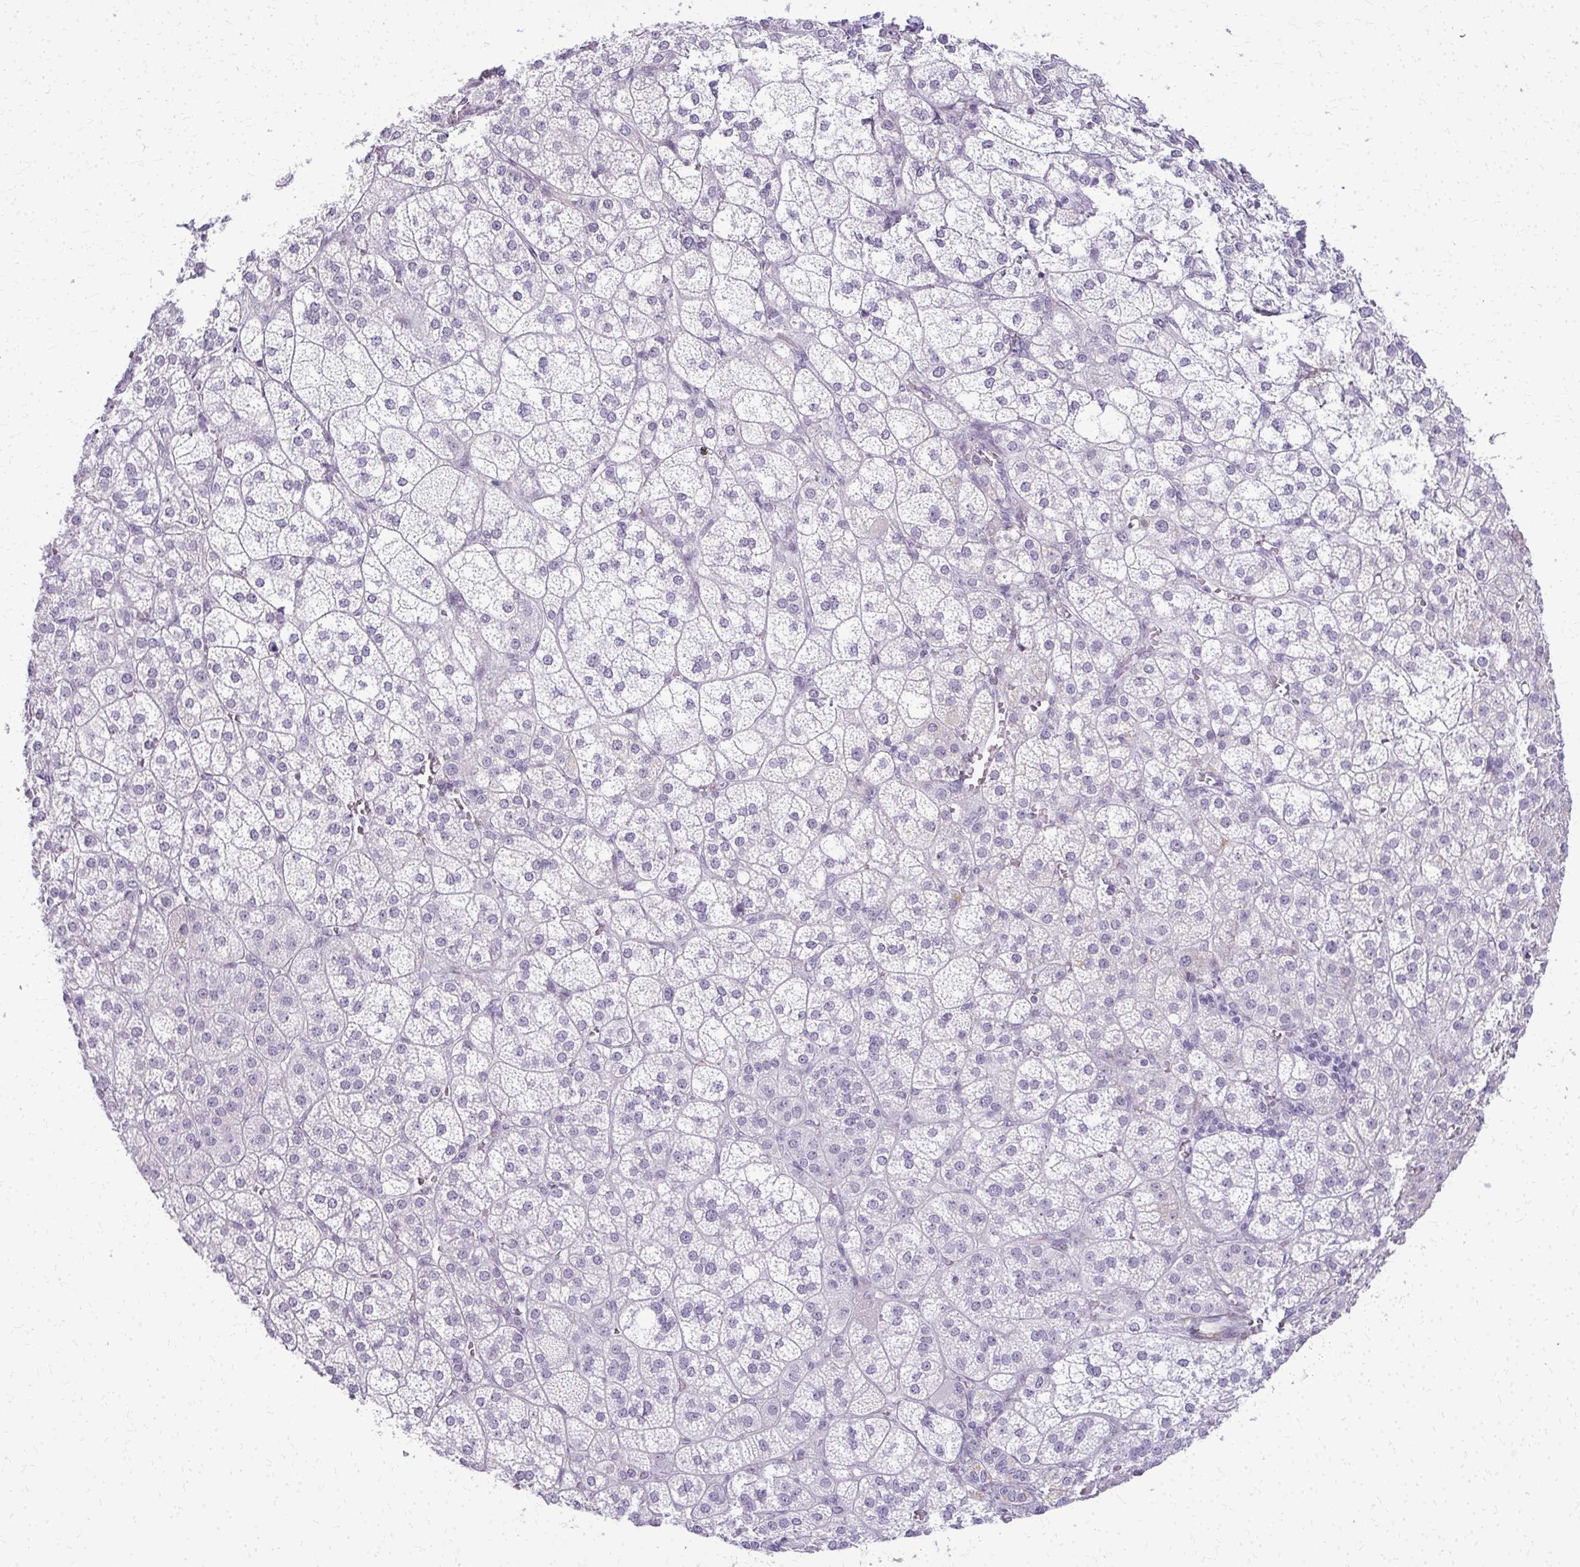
{"staining": {"intensity": "negative", "quantity": "none", "location": "none"}, "tissue": "adrenal gland", "cell_type": "Glandular cells", "image_type": "normal", "snomed": [{"axis": "morphology", "description": "Normal tissue, NOS"}, {"axis": "topography", "description": "Adrenal gland"}], "caption": "Glandular cells are negative for brown protein staining in normal adrenal gland. The staining is performed using DAB (3,3'-diaminobenzidine) brown chromogen with nuclei counter-stained in using hematoxylin.", "gene": "CA3", "patient": {"sex": "female", "age": 60}}